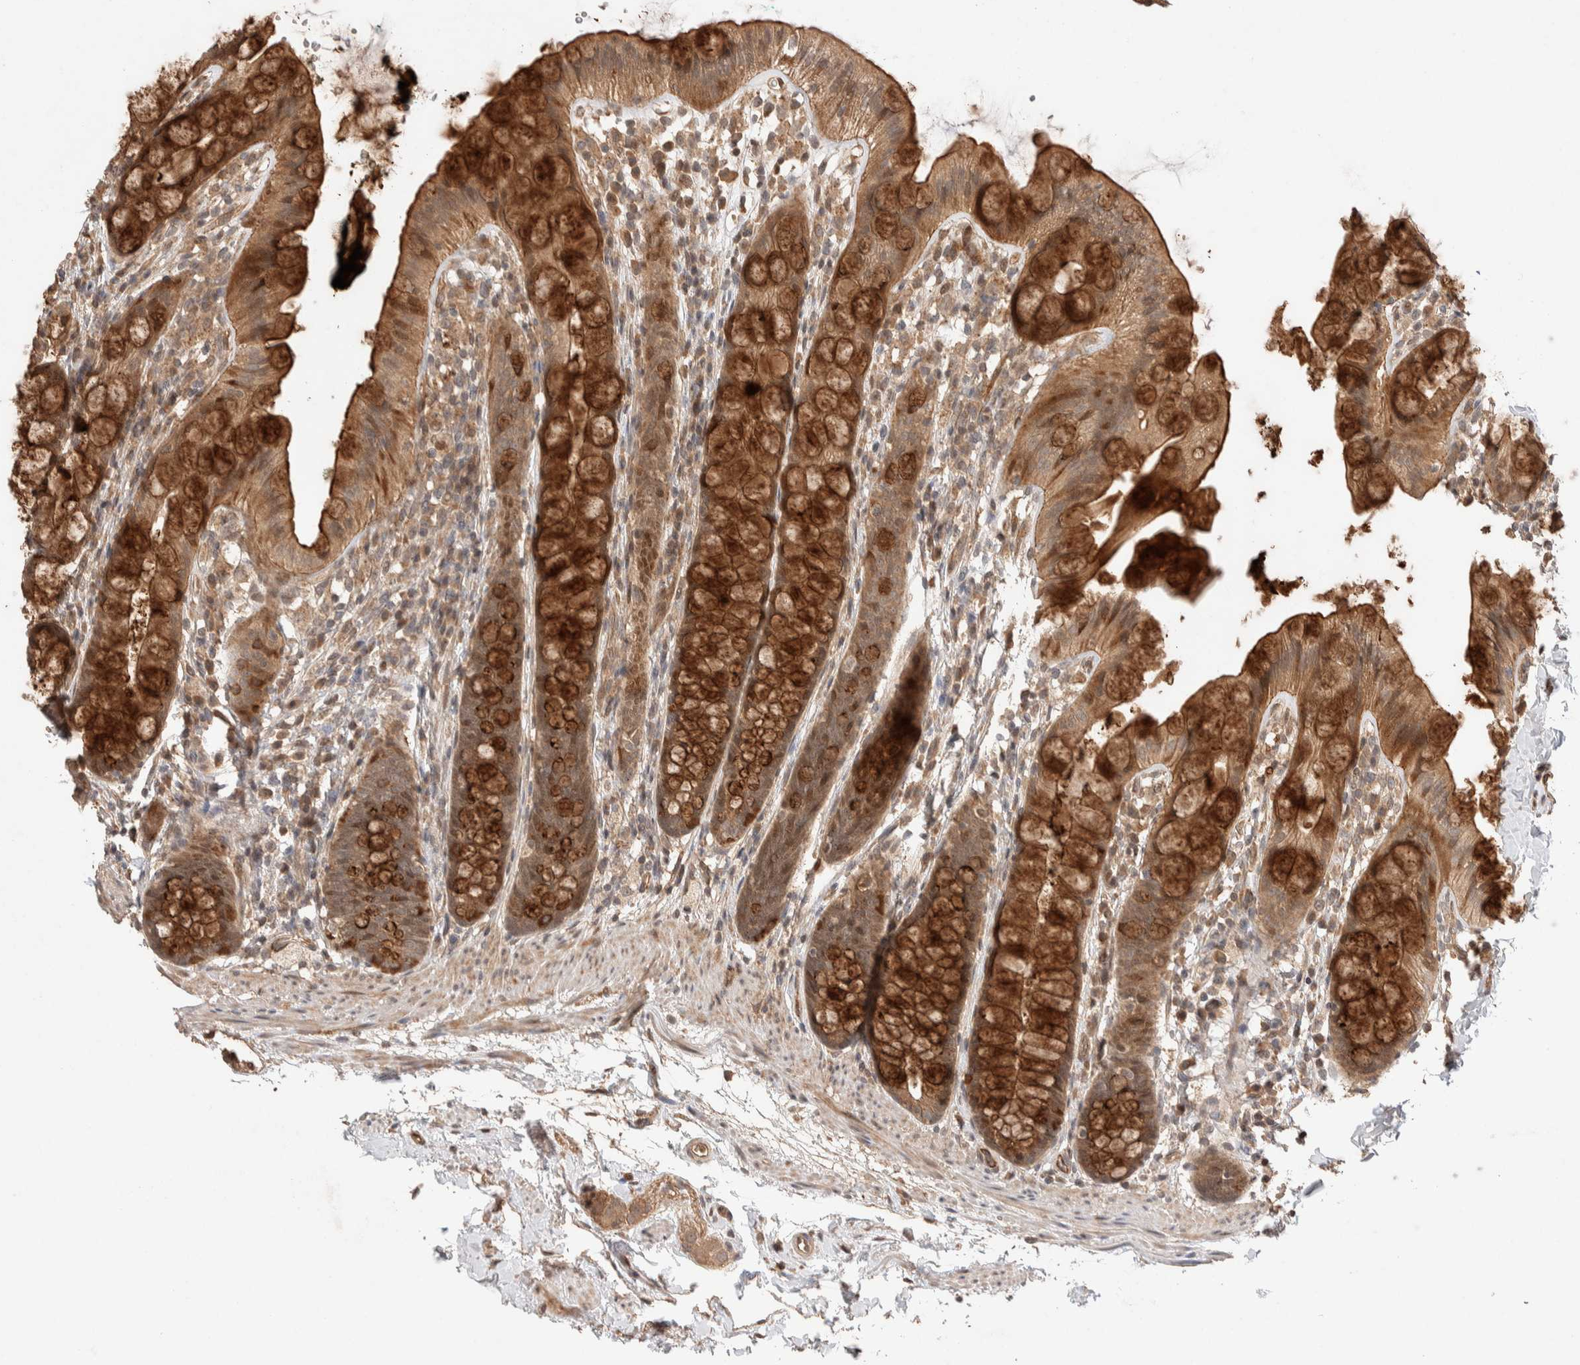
{"staining": {"intensity": "moderate", "quantity": ">75%", "location": "cytoplasmic/membranous"}, "tissue": "rectum", "cell_type": "Glandular cells", "image_type": "normal", "snomed": [{"axis": "morphology", "description": "Normal tissue, NOS"}, {"axis": "topography", "description": "Rectum"}], "caption": "DAB immunohistochemical staining of unremarkable human rectum displays moderate cytoplasmic/membranous protein expression in about >75% of glandular cells. (DAB (3,3'-diaminobenzidine) IHC, brown staining for protein, blue staining for nuclei).", "gene": "PRDM15", "patient": {"sex": "female", "age": 65}}